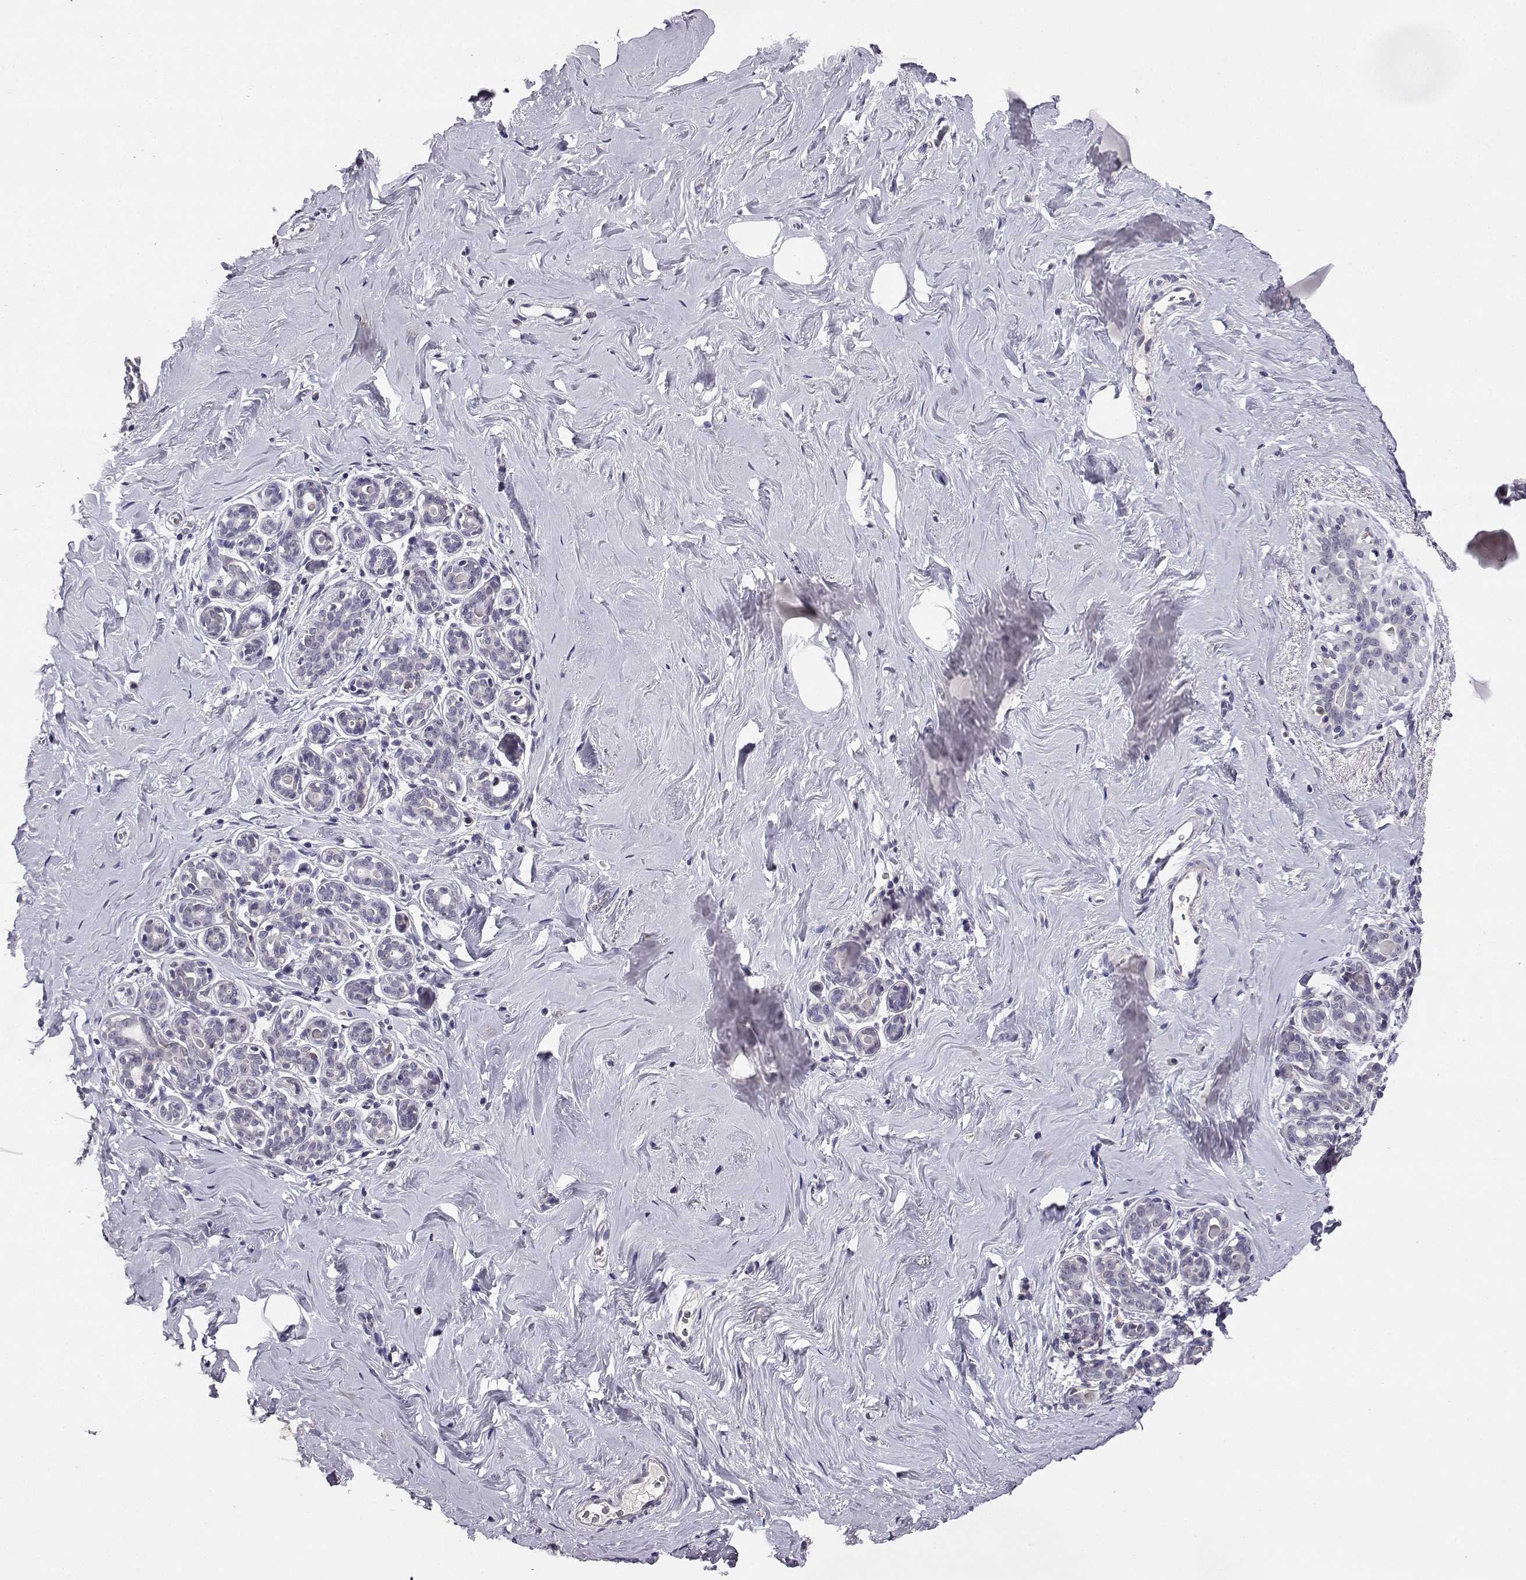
{"staining": {"intensity": "negative", "quantity": "none", "location": "none"}, "tissue": "breast", "cell_type": "Adipocytes", "image_type": "normal", "snomed": [{"axis": "morphology", "description": "Normal tissue, NOS"}, {"axis": "topography", "description": "Skin"}, {"axis": "topography", "description": "Breast"}], "caption": "Immunohistochemical staining of normal human breast shows no significant positivity in adipocytes. The staining is performed using DAB brown chromogen with nuclei counter-stained in using hematoxylin.", "gene": "AKR1B1", "patient": {"sex": "female", "age": 43}}